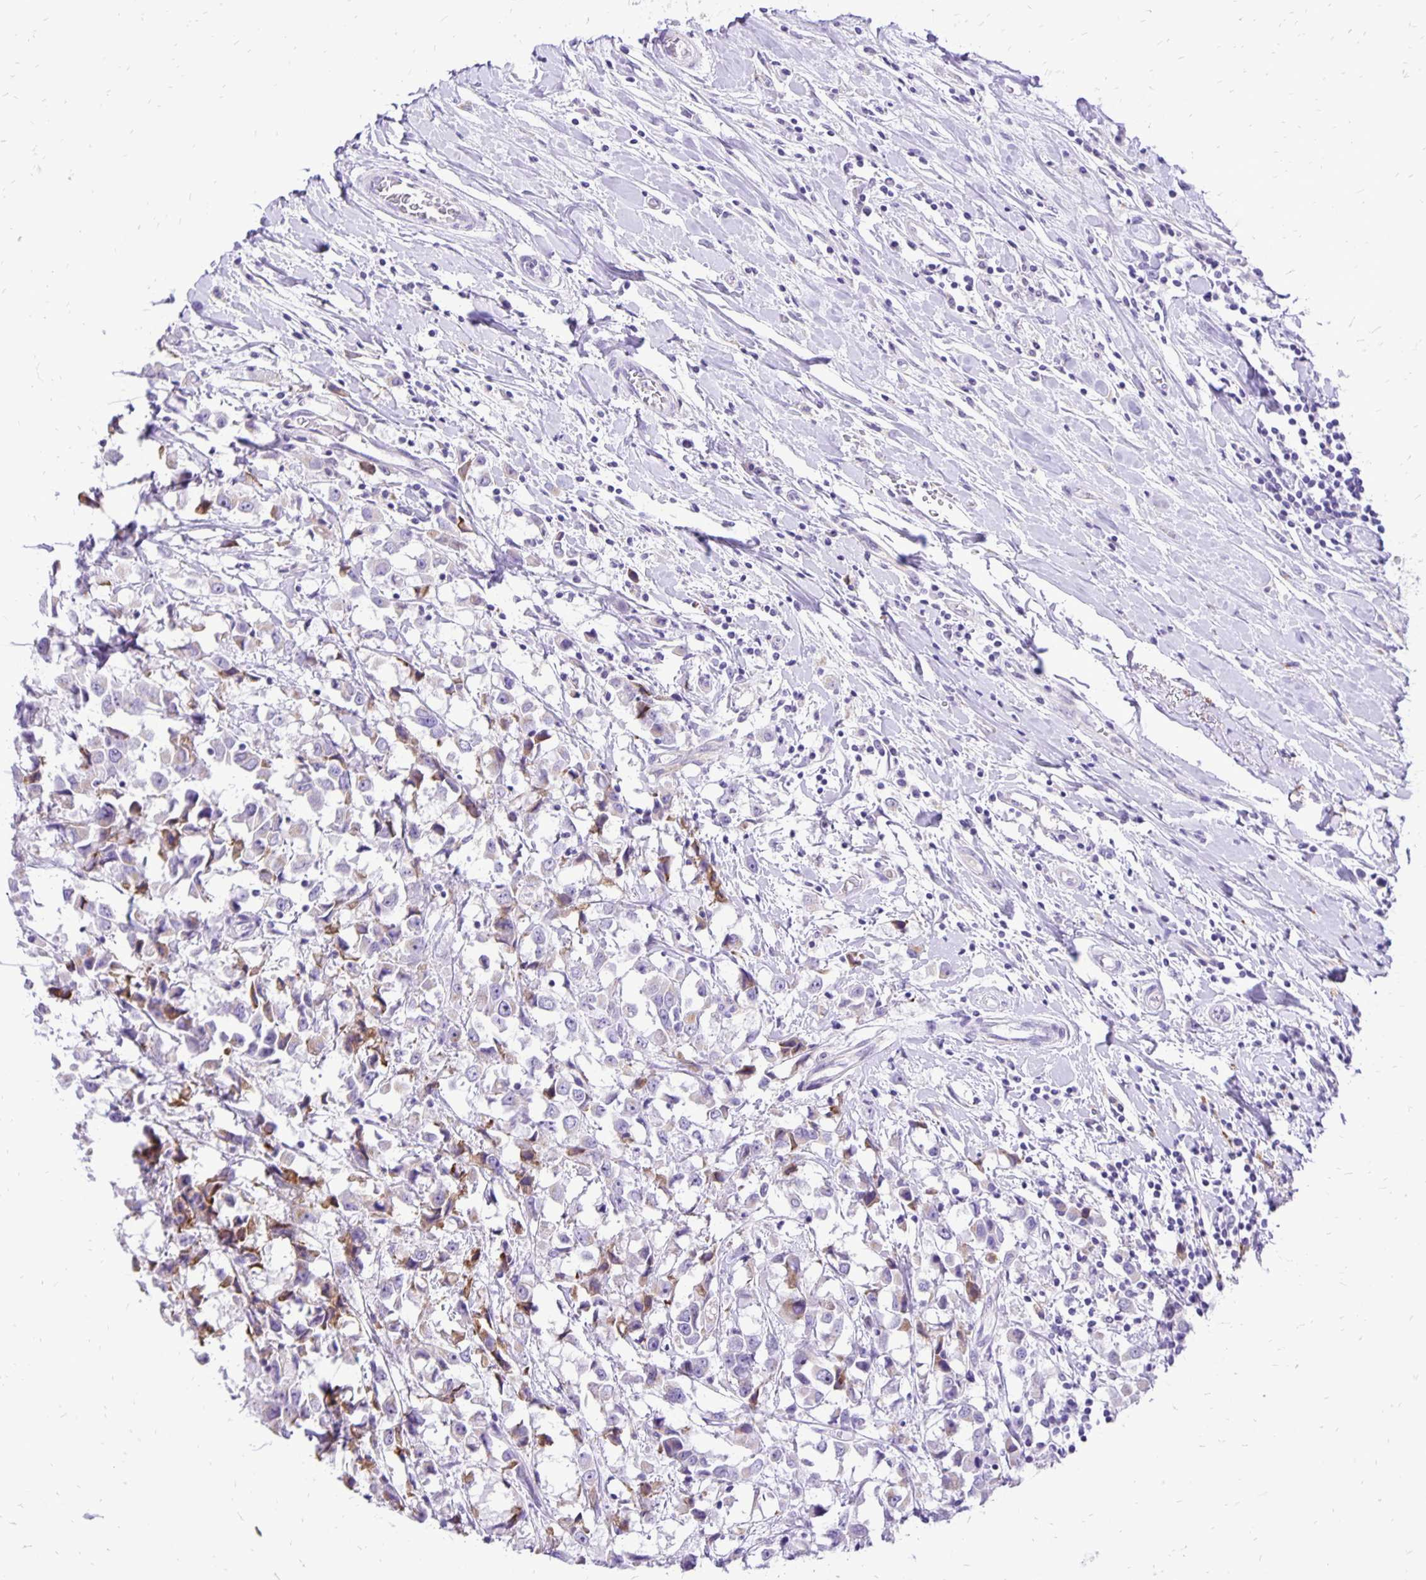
{"staining": {"intensity": "negative", "quantity": "none", "location": "none"}, "tissue": "breast cancer", "cell_type": "Tumor cells", "image_type": "cancer", "snomed": [{"axis": "morphology", "description": "Duct carcinoma"}, {"axis": "topography", "description": "Breast"}], "caption": "This histopathology image is of breast cancer stained with immunohistochemistry to label a protein in brown with the nuclei are counter-stained blue. There is no positivity in tumor cells. Nuclei are stained in blue.", "gene": "EIF5A", "patient": {"sex": "female", "age": 61}}